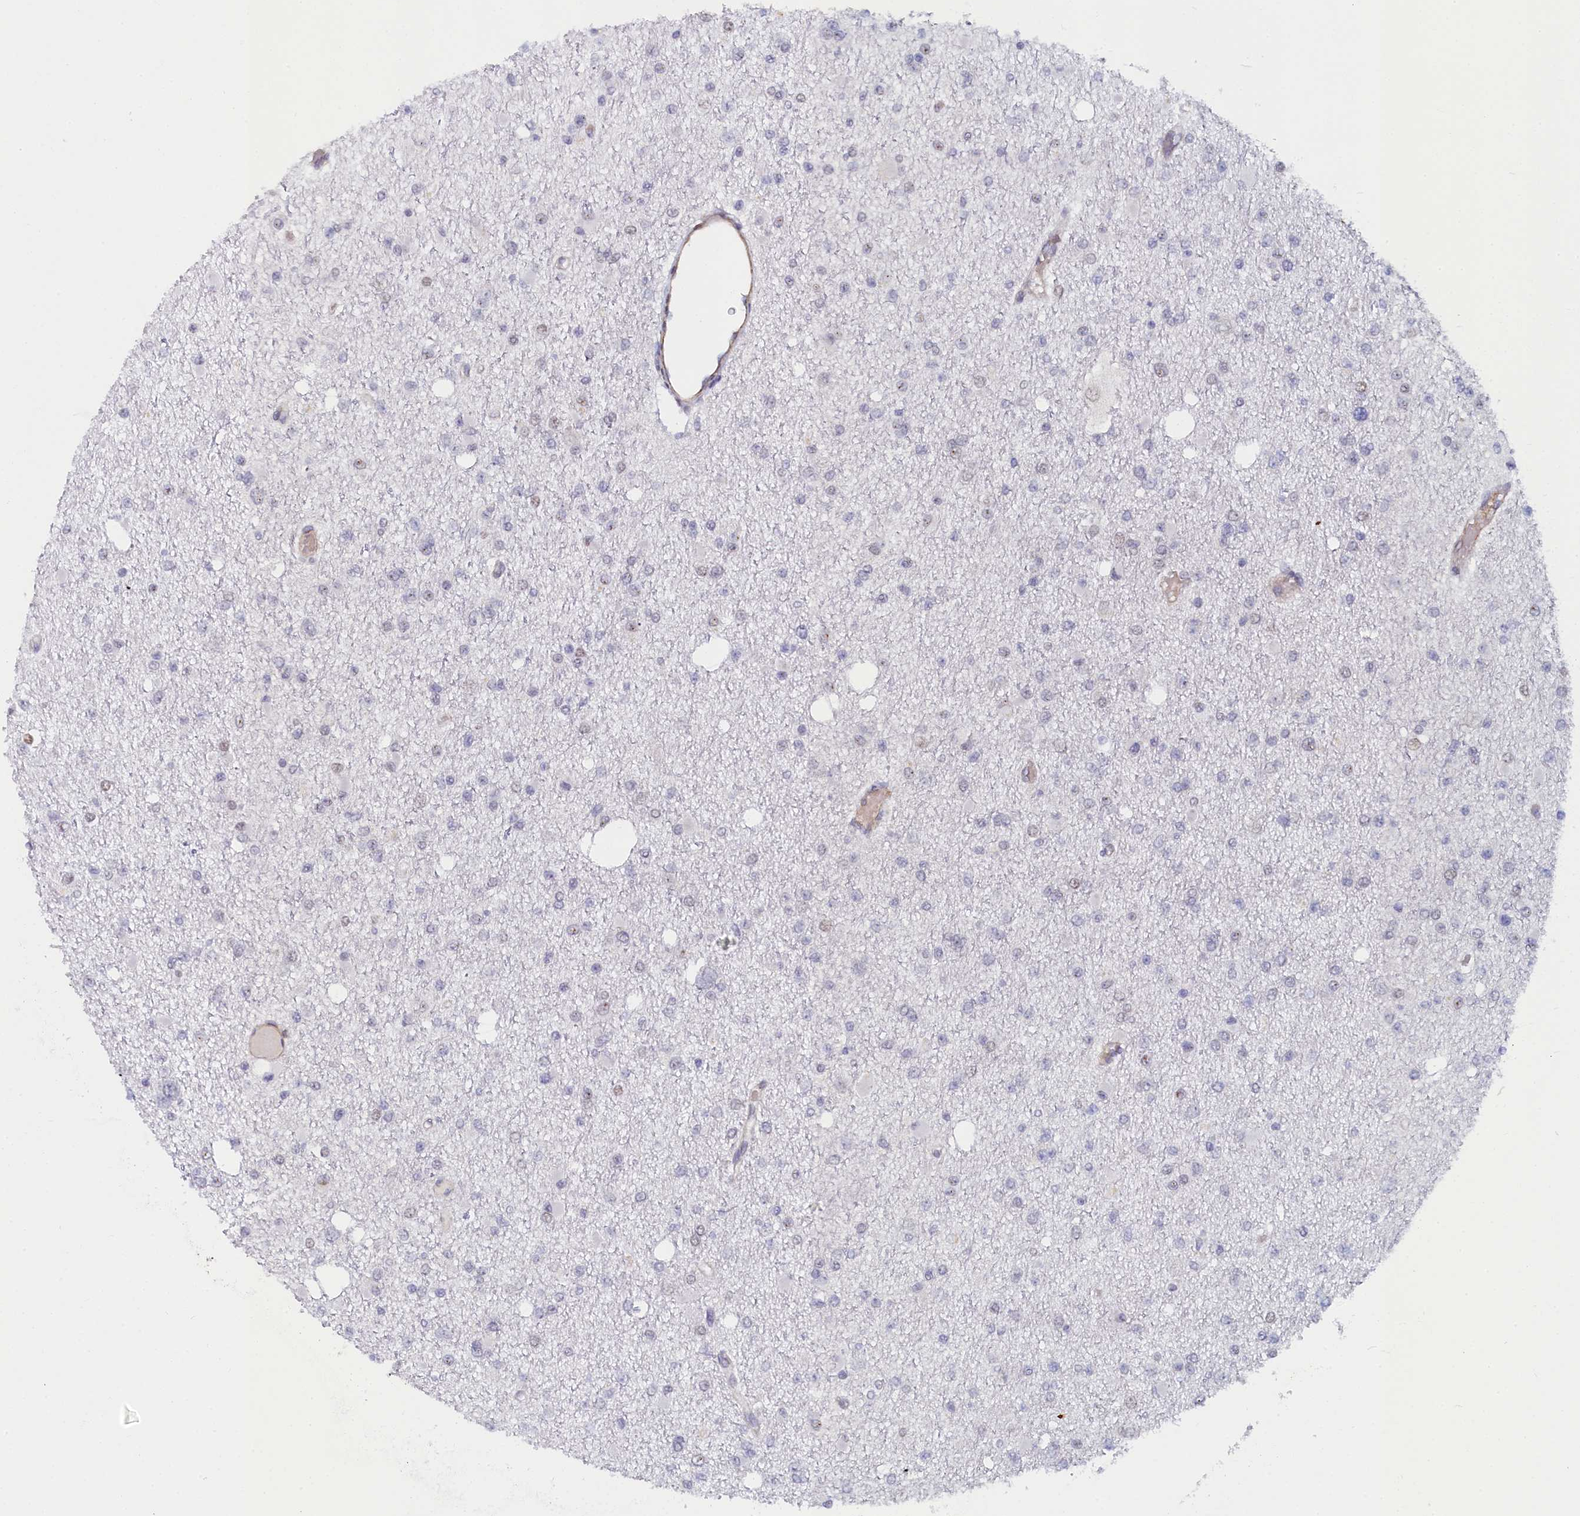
{"staining": {"intensity": "weak", "quantity": "<25%", "location": "nuclear"}, "tissue": "glioma", "cell_type": "Tumor cells", "image_type": "cancer", "snomed": [{"axis": "morphology", "description": "Glioma, malignant, Low grade"}, {"axis": "topography", "description": "Brain"}], "caption": "Protein analysis of glioma exhibits no significant positivity in tumor cells.", "gene": "INTS14", "patient": {"sex": "female", "age": 22}}